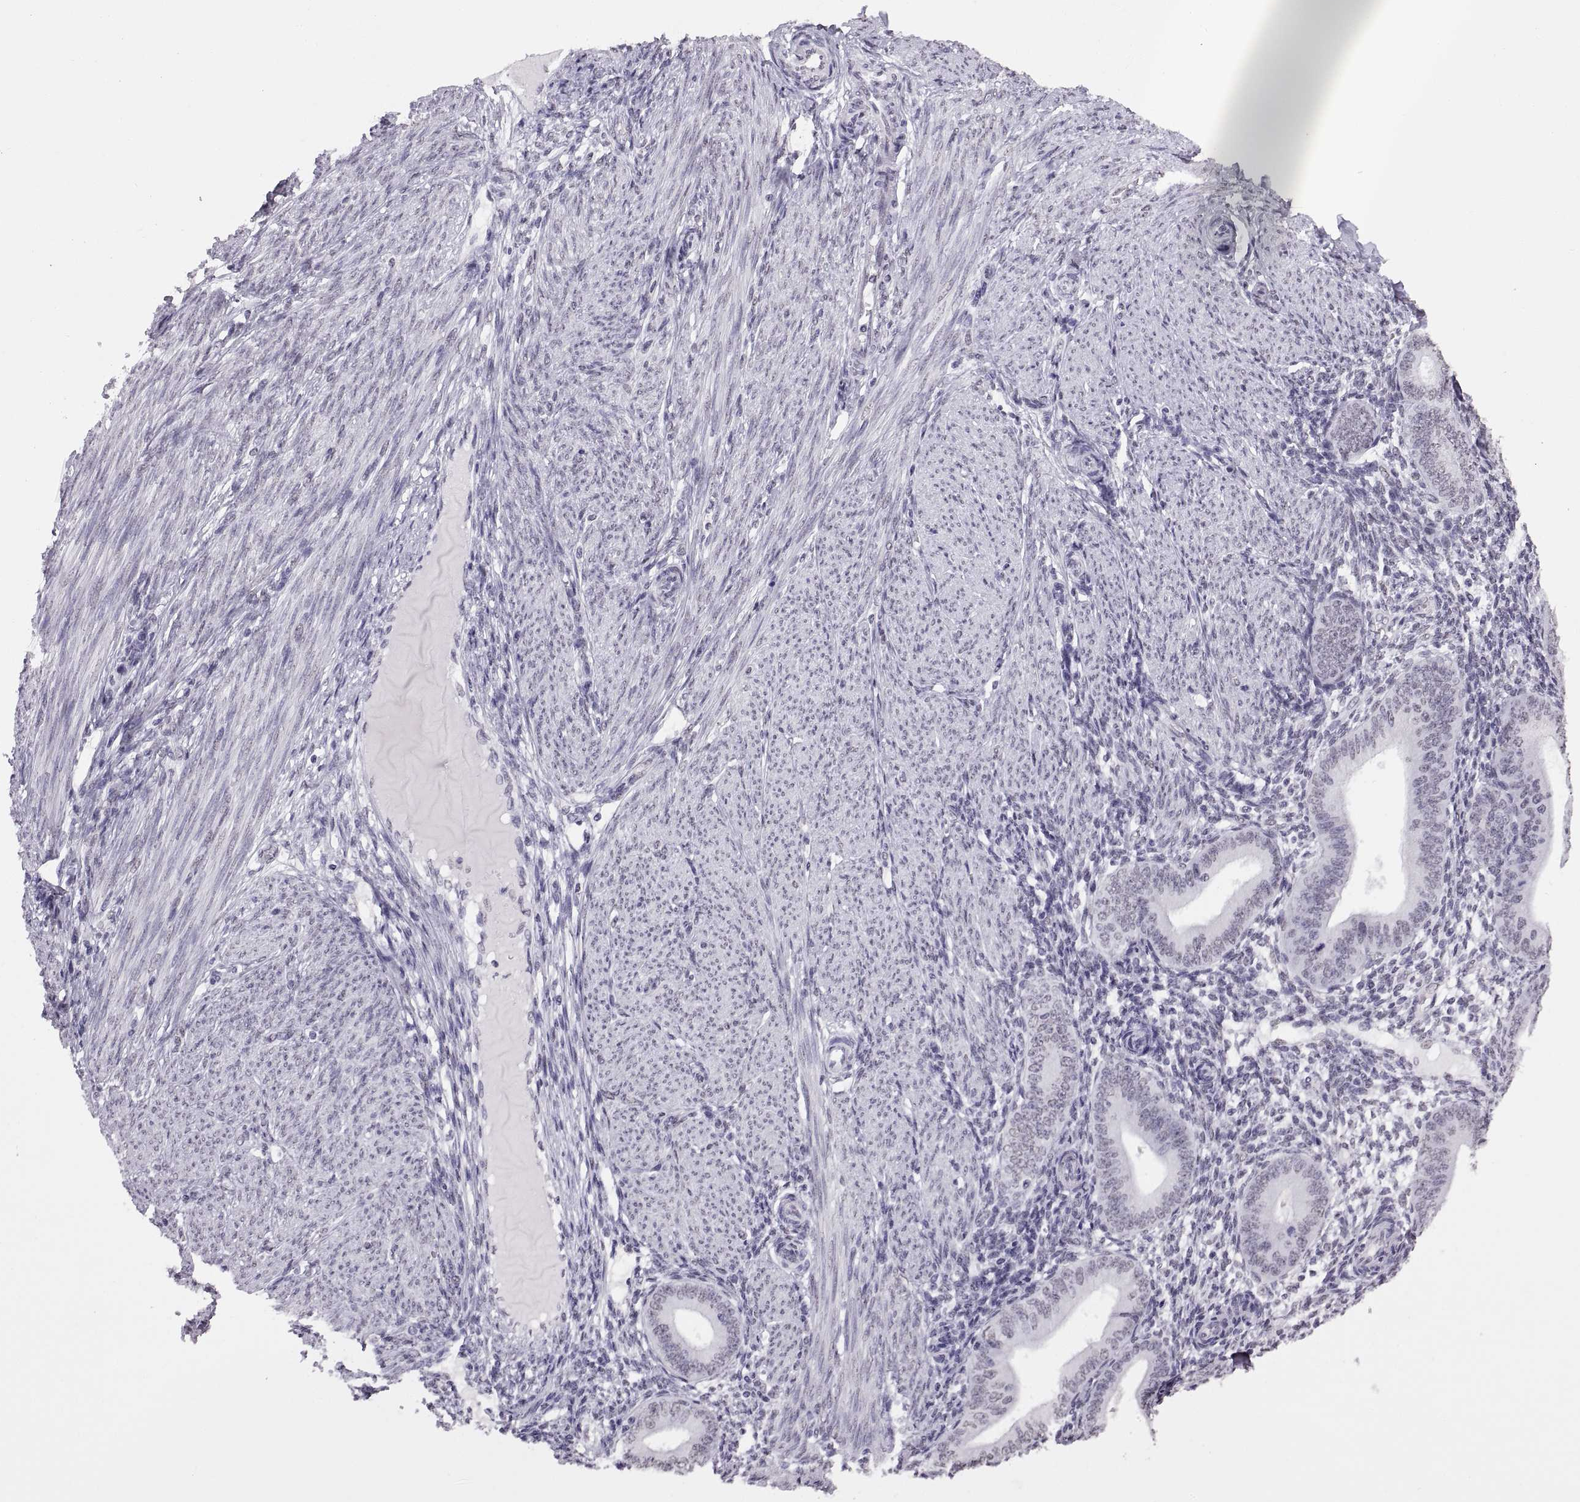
{"staining": {"intensity": "negative", "quantity": "none", "location": "none"}, "tissue": "endometrium", "cell_type": "Cells in endometrial stroma", "image_type": "normal", "snomed": [{"axis": "morphology", "description": "Normal tissue, NOS"}, {"axis": "topography", "description": "Endometrium"}], "caption": "Image shows no significant protein expression in cells in endometrial stroma of normal endometrium. The staining was performed using DAB (3,3'-diaminobenzidine) to visualize the protein expression in brown, while the nuclei were stained in blue with hematoxylin (Magnification: 20x).", "gene": "CARTPT", "patient": {"sex": "female", "age": 39}}